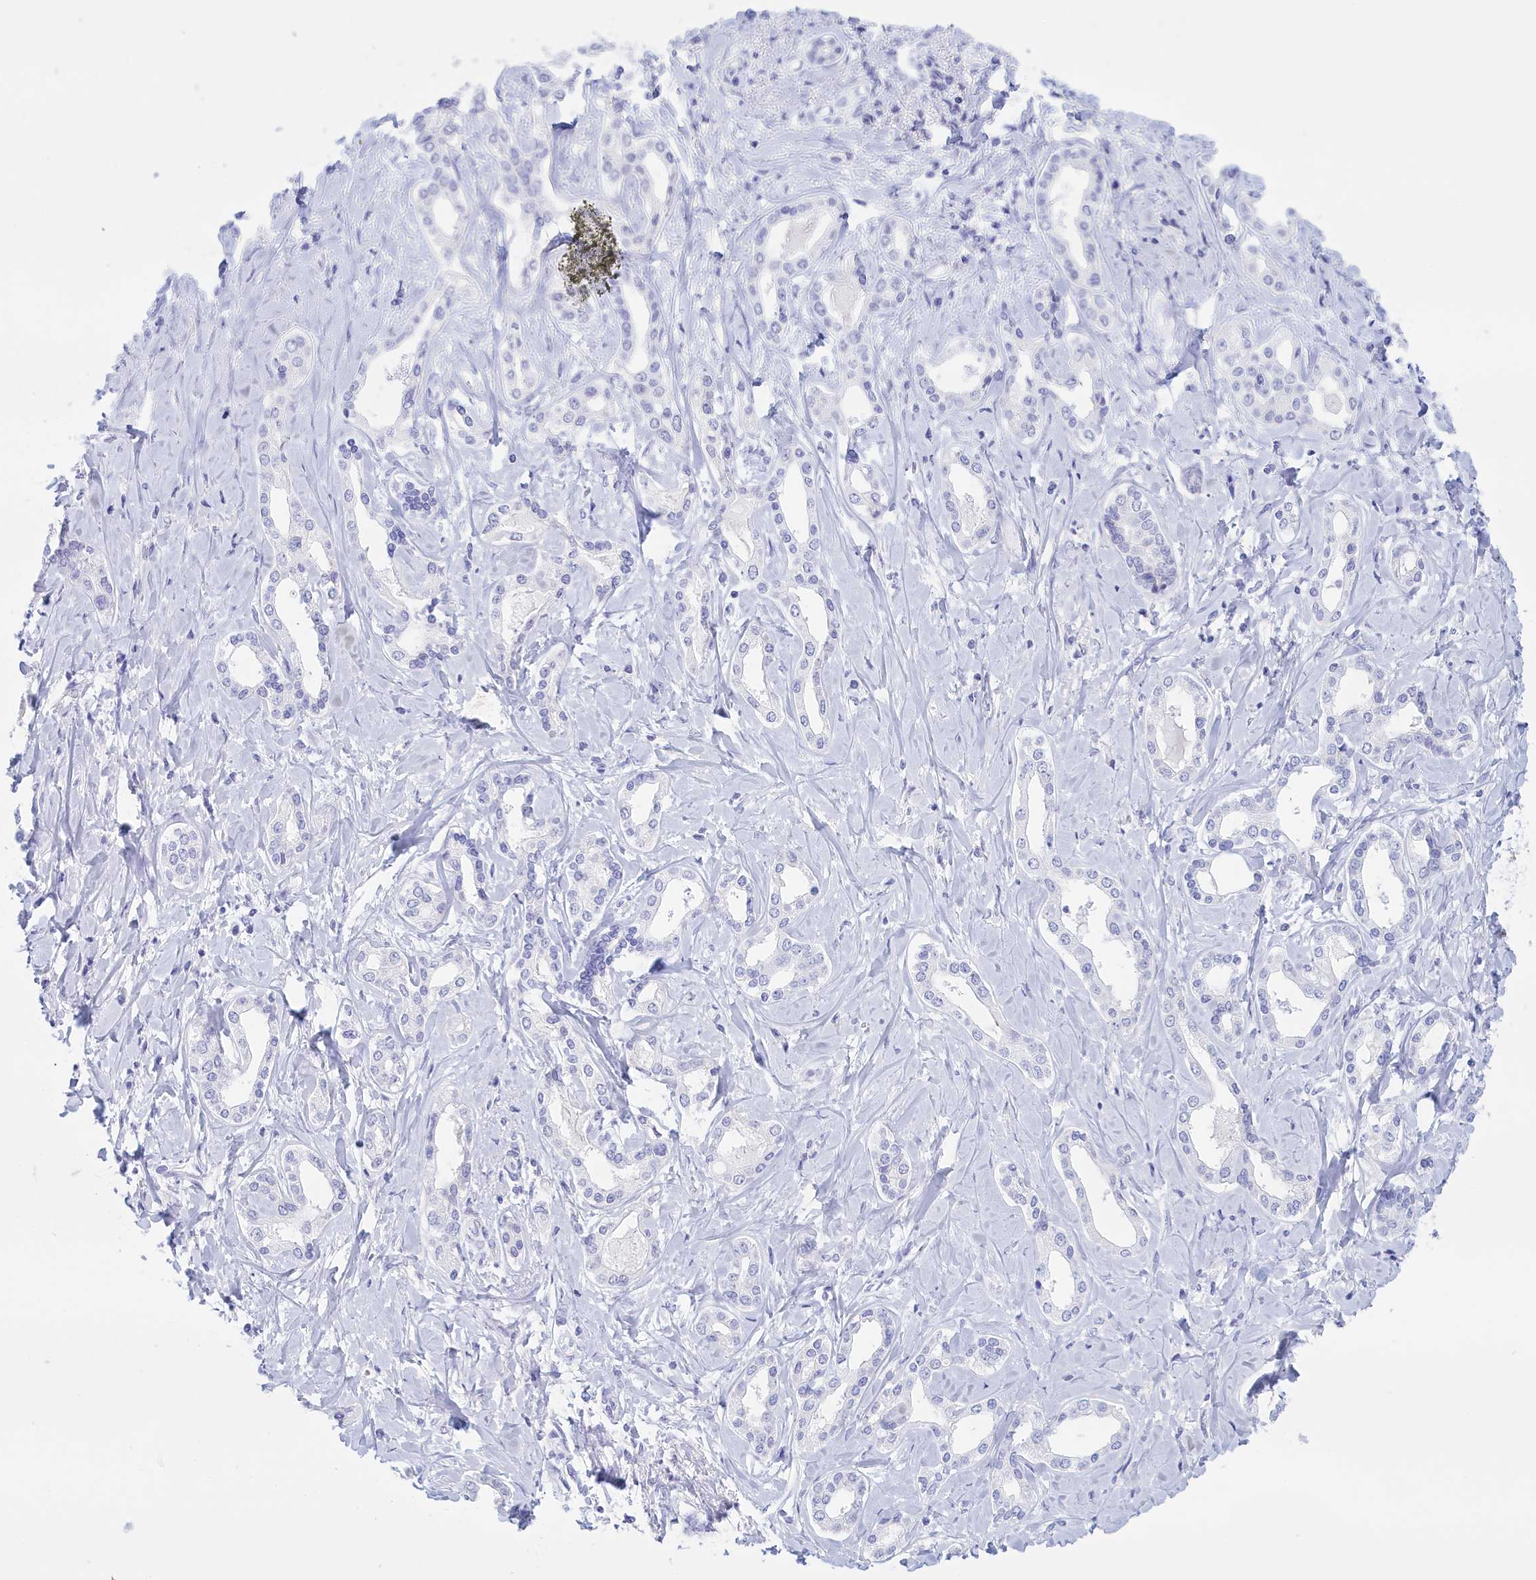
{"staining": {"intensity": "negative", "quantity": "none", "location": "none"}, "tissue": "liver cancer", "cell_type": "Tumor cells", "image_type": "cancer", "snomed": [{"axis": "morphology", "description": "Cholangiocarcinoma"}, {"axis": "topography", "description": "Liver"}], "caption": "Tumor cells are negative for brown protein staining in liver cancer (cholangiocarcinoma).", "gene": "TMEM97", "patient": {"sex": "female", "age": 77}}